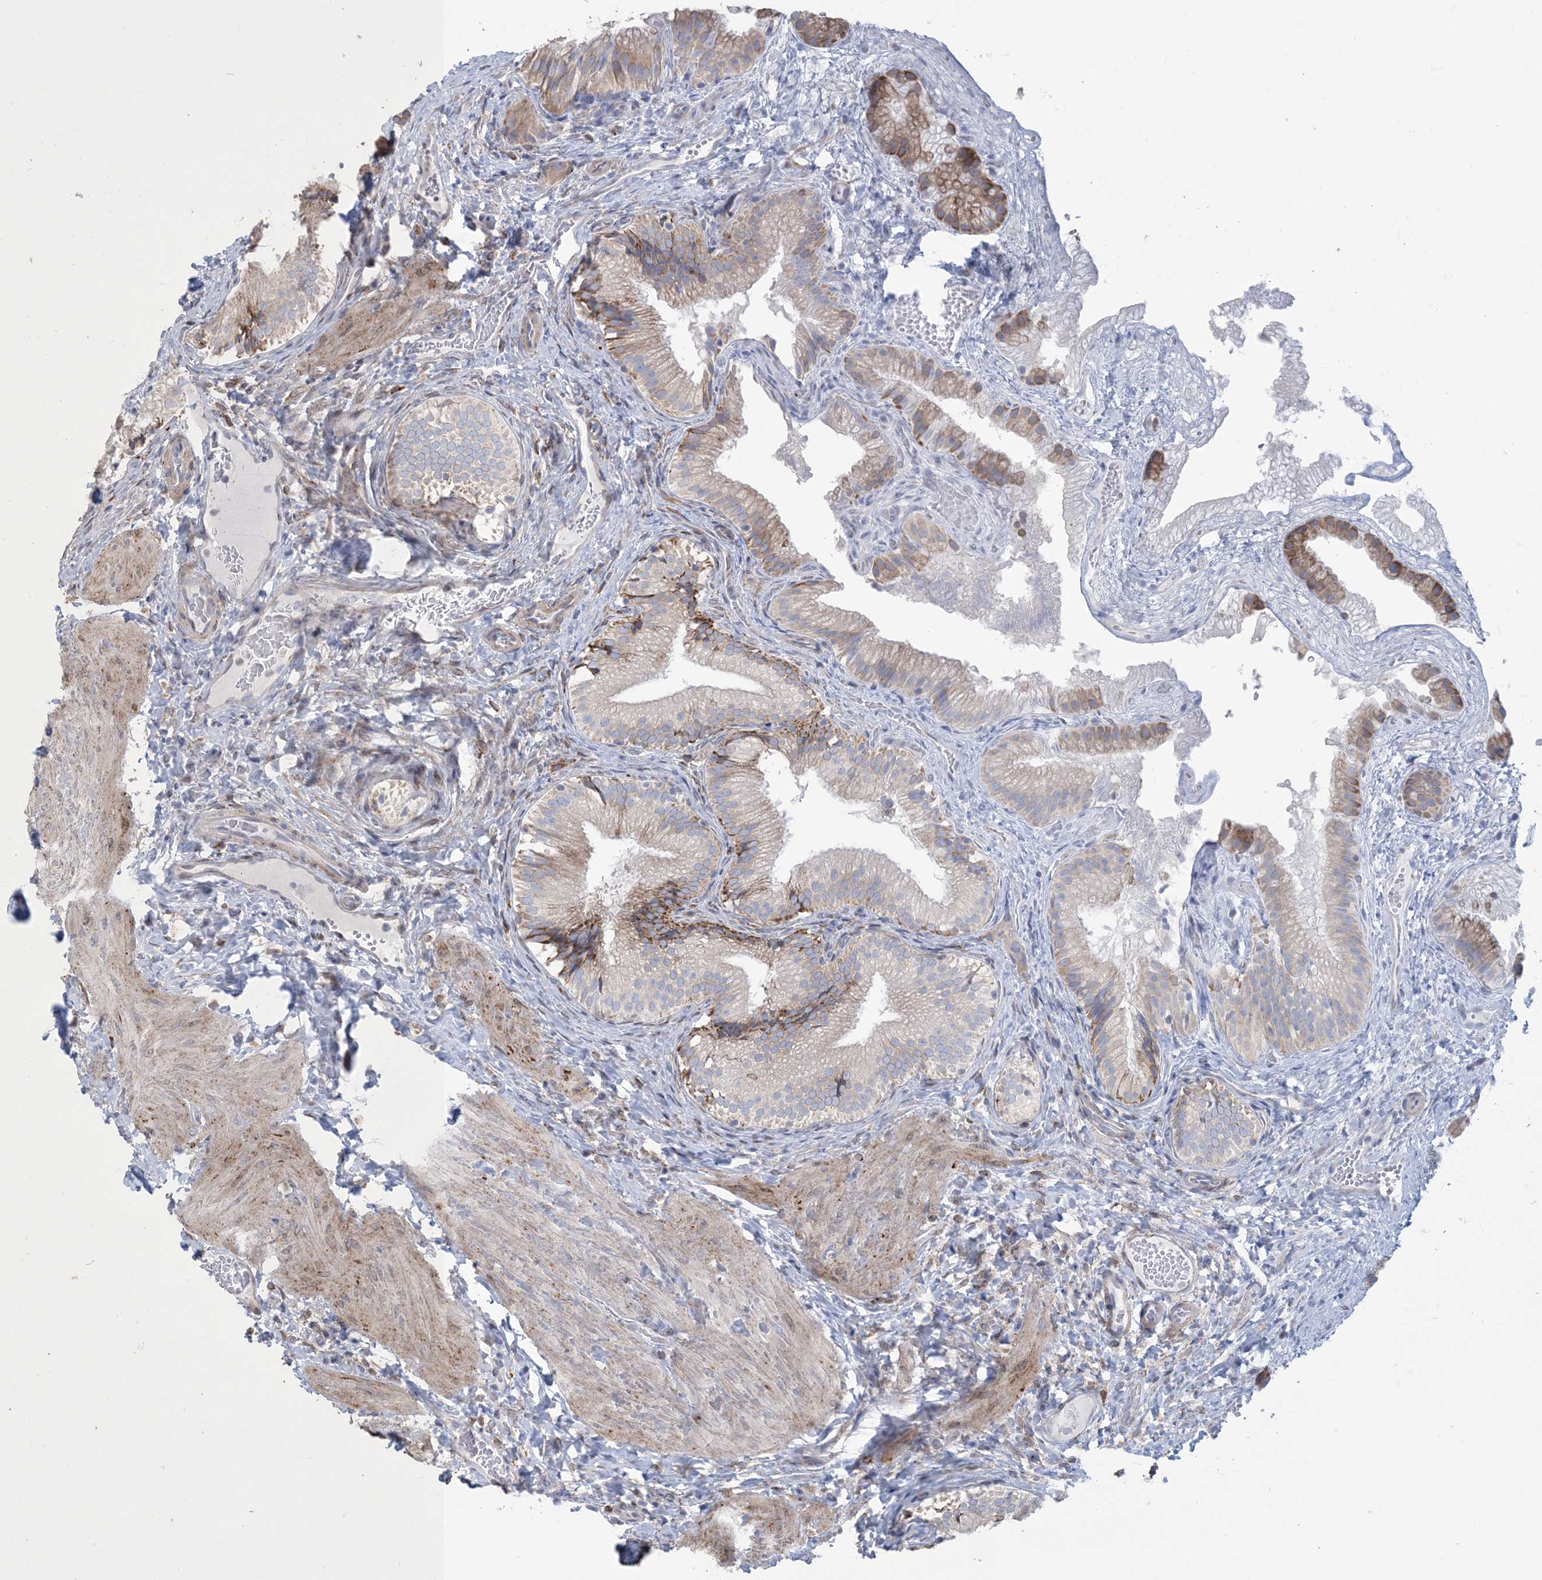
{"staining": {"intensity": "strong", "quantity": "<25%", "location": "cytoplasmic/membranous"}, "tissue": "gallbladder", "cell_type": "Glandular cells", "image_type": "normal", "snomed": [{"axis": "morphology", "description": "Normal tissue, NOS"}, {"axis": "topography", "description": "Gallbladder"}], "caption": "Normal gallbladder was stained to show a protein in brown. There is medium levels of strong cytoplasmic/membranous positivity in about <25% of glandular cells. The staining is performed using DAB (3,3'-diaminobenzidine) brown chromogen to label protein expression. The nuclei are counter-stained blue using hematoxylin.", "gene": "SHANK1", "patient": {"sex": "female", "age": 30}}